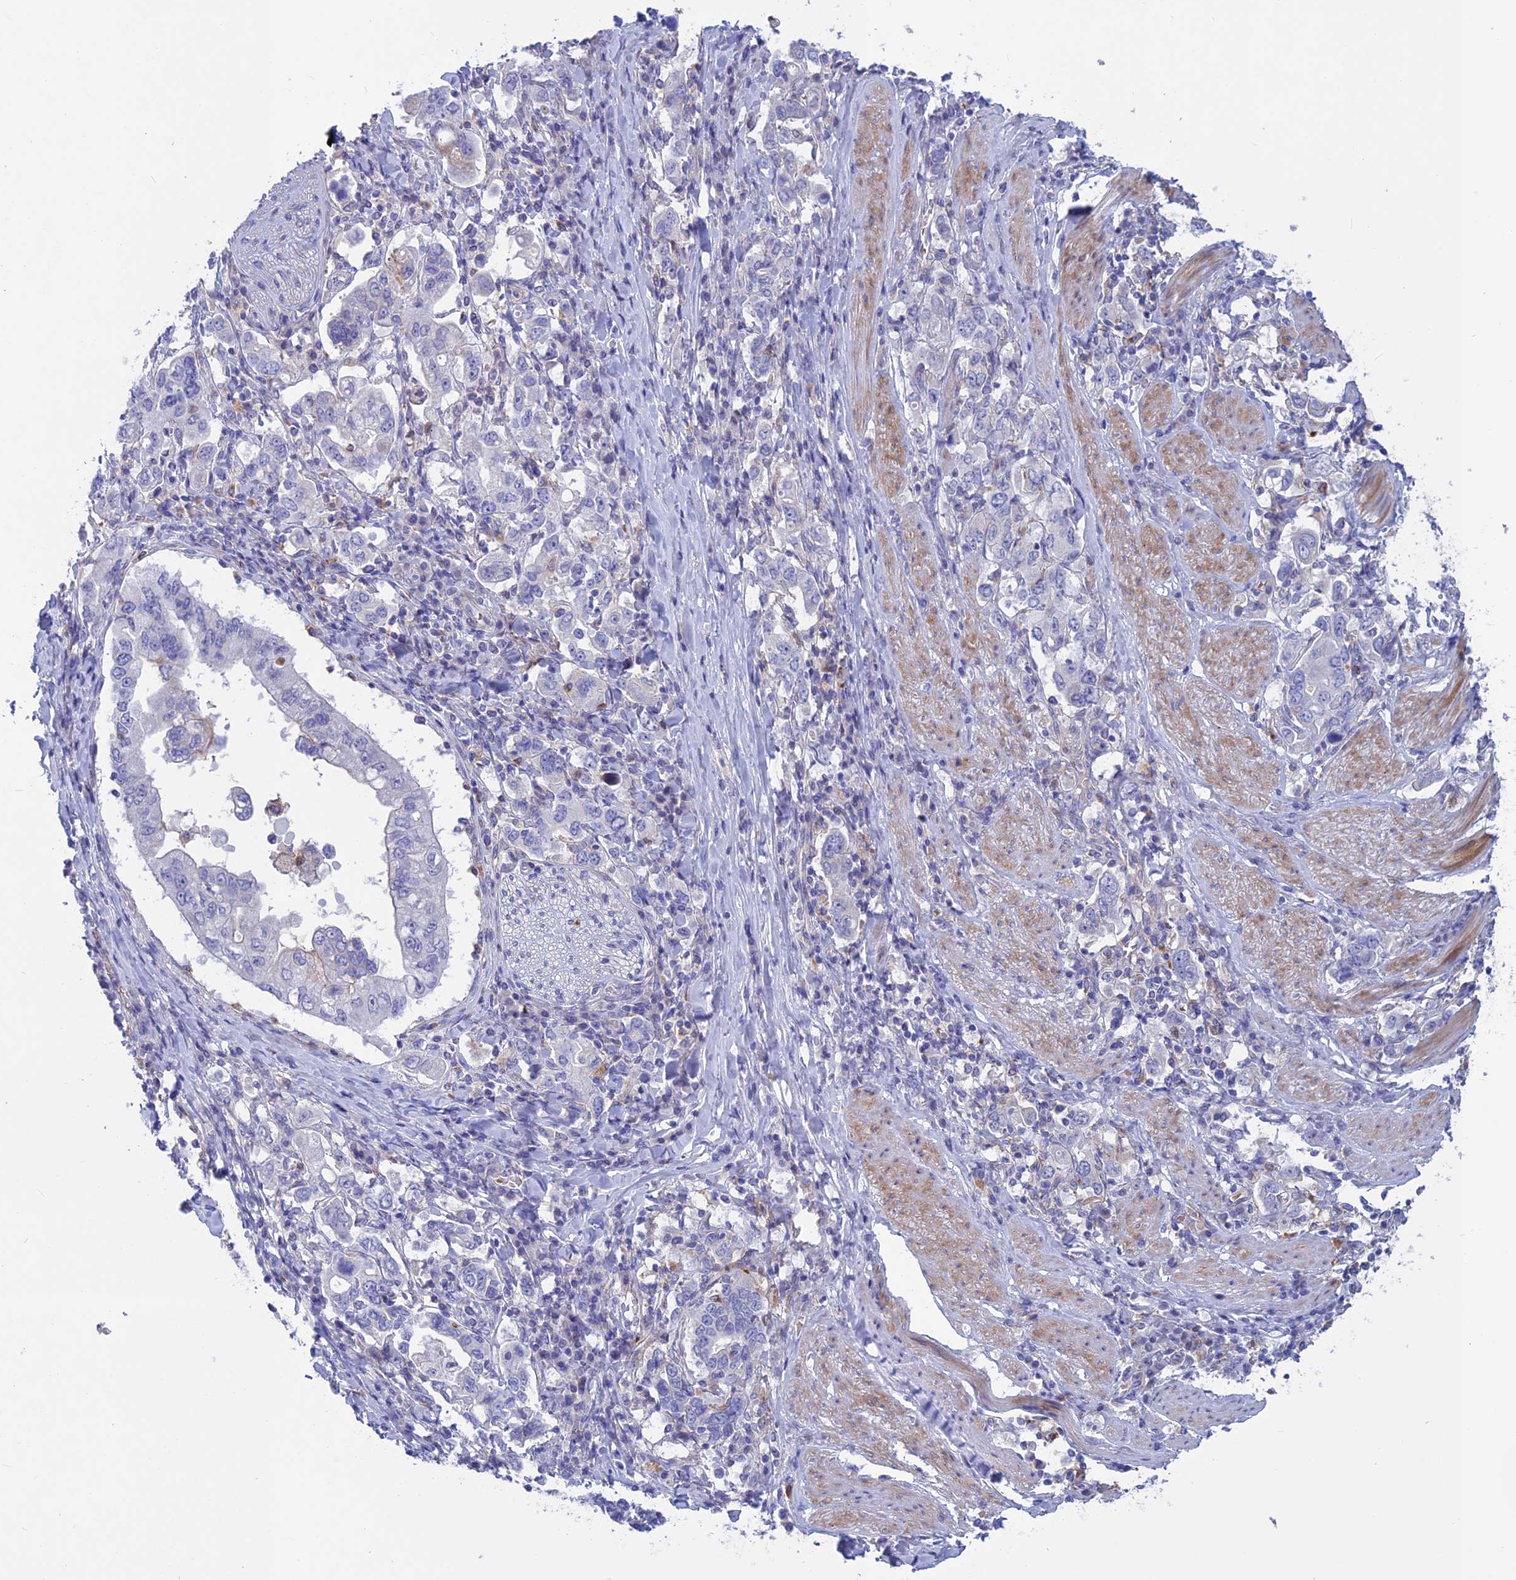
{"staining": {"intensity": "negative", "quantity": "none", "location": "none"}, "tissue": "stomach cancer", "cell_type": "Tumor cells", "image_type": "cancer", "snomed": [{"axis": "morphology", "description": "Adenocarcinoma, NOS"}, {"axis": "topography", "description": "Stomach, upper"}], "caption": "Immunohistochemical staining of human stomach cancer (adenocarcinoma) reveals no significant expression in tumor cells.", "gene": "SLC2A6", "patient": {"sex": "male", "age": 62}}